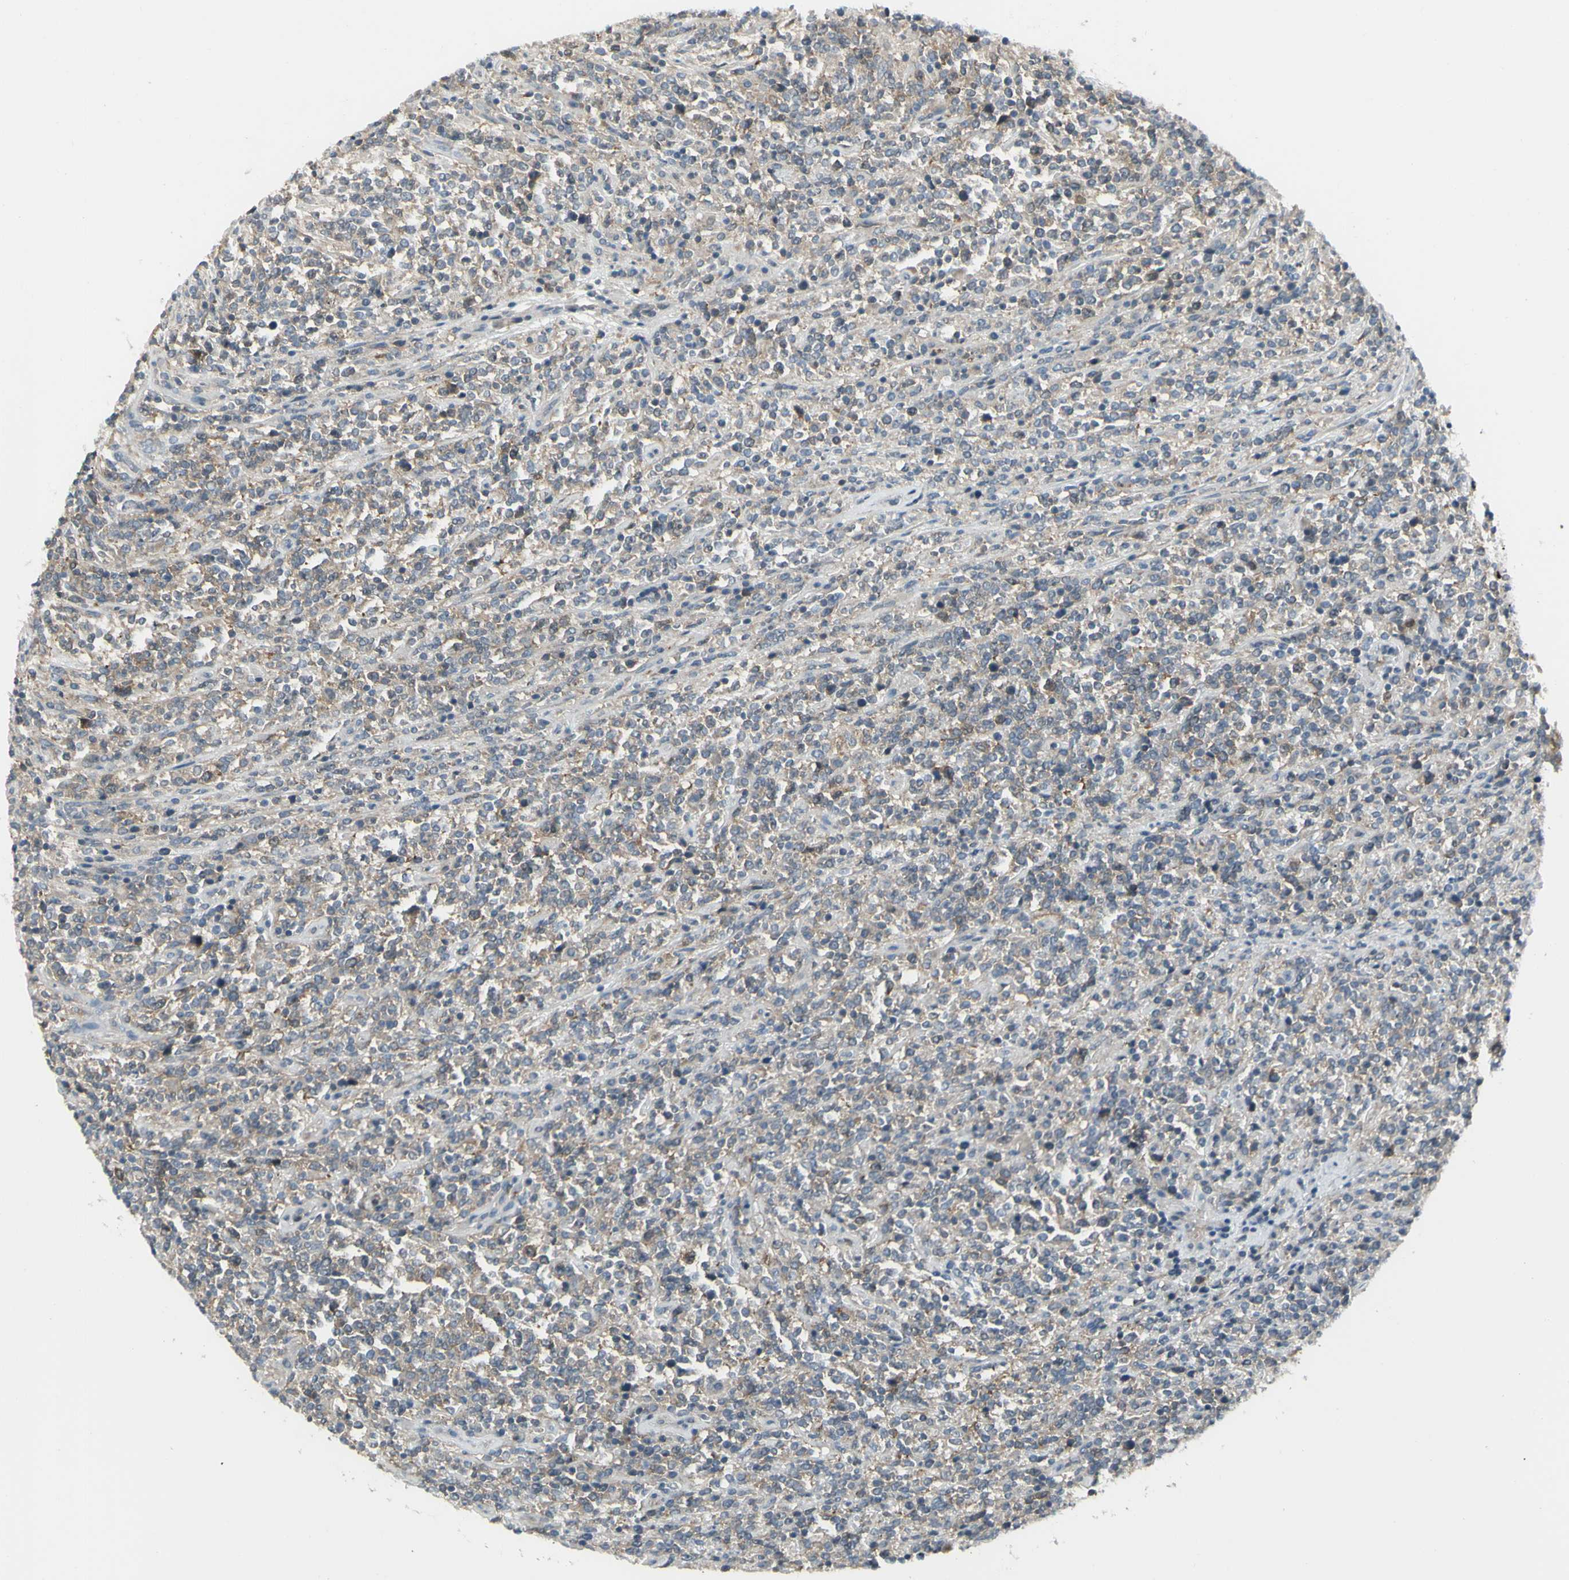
{"staining": {"intensity": "weak", "quantity": ">75%", "location": "cytoplasmic/membranous"}, "tissue": "lymphoma", "cell_type": "Tumor cells", "image_type": "cancer", "snomed": [{"axis": "morphology", "description": "Malignant lymphoma, non-Hodgkin's type, High grade"}, {"axis": "topography", "description": "Soft tissue"}], "caption": "A brown stain shows weak cytoplasmic/membranous expression of a protein in human lymphoma tumor cells.", "gene": "CCNB2", "patient": {"sex": "male", "age": 18}}